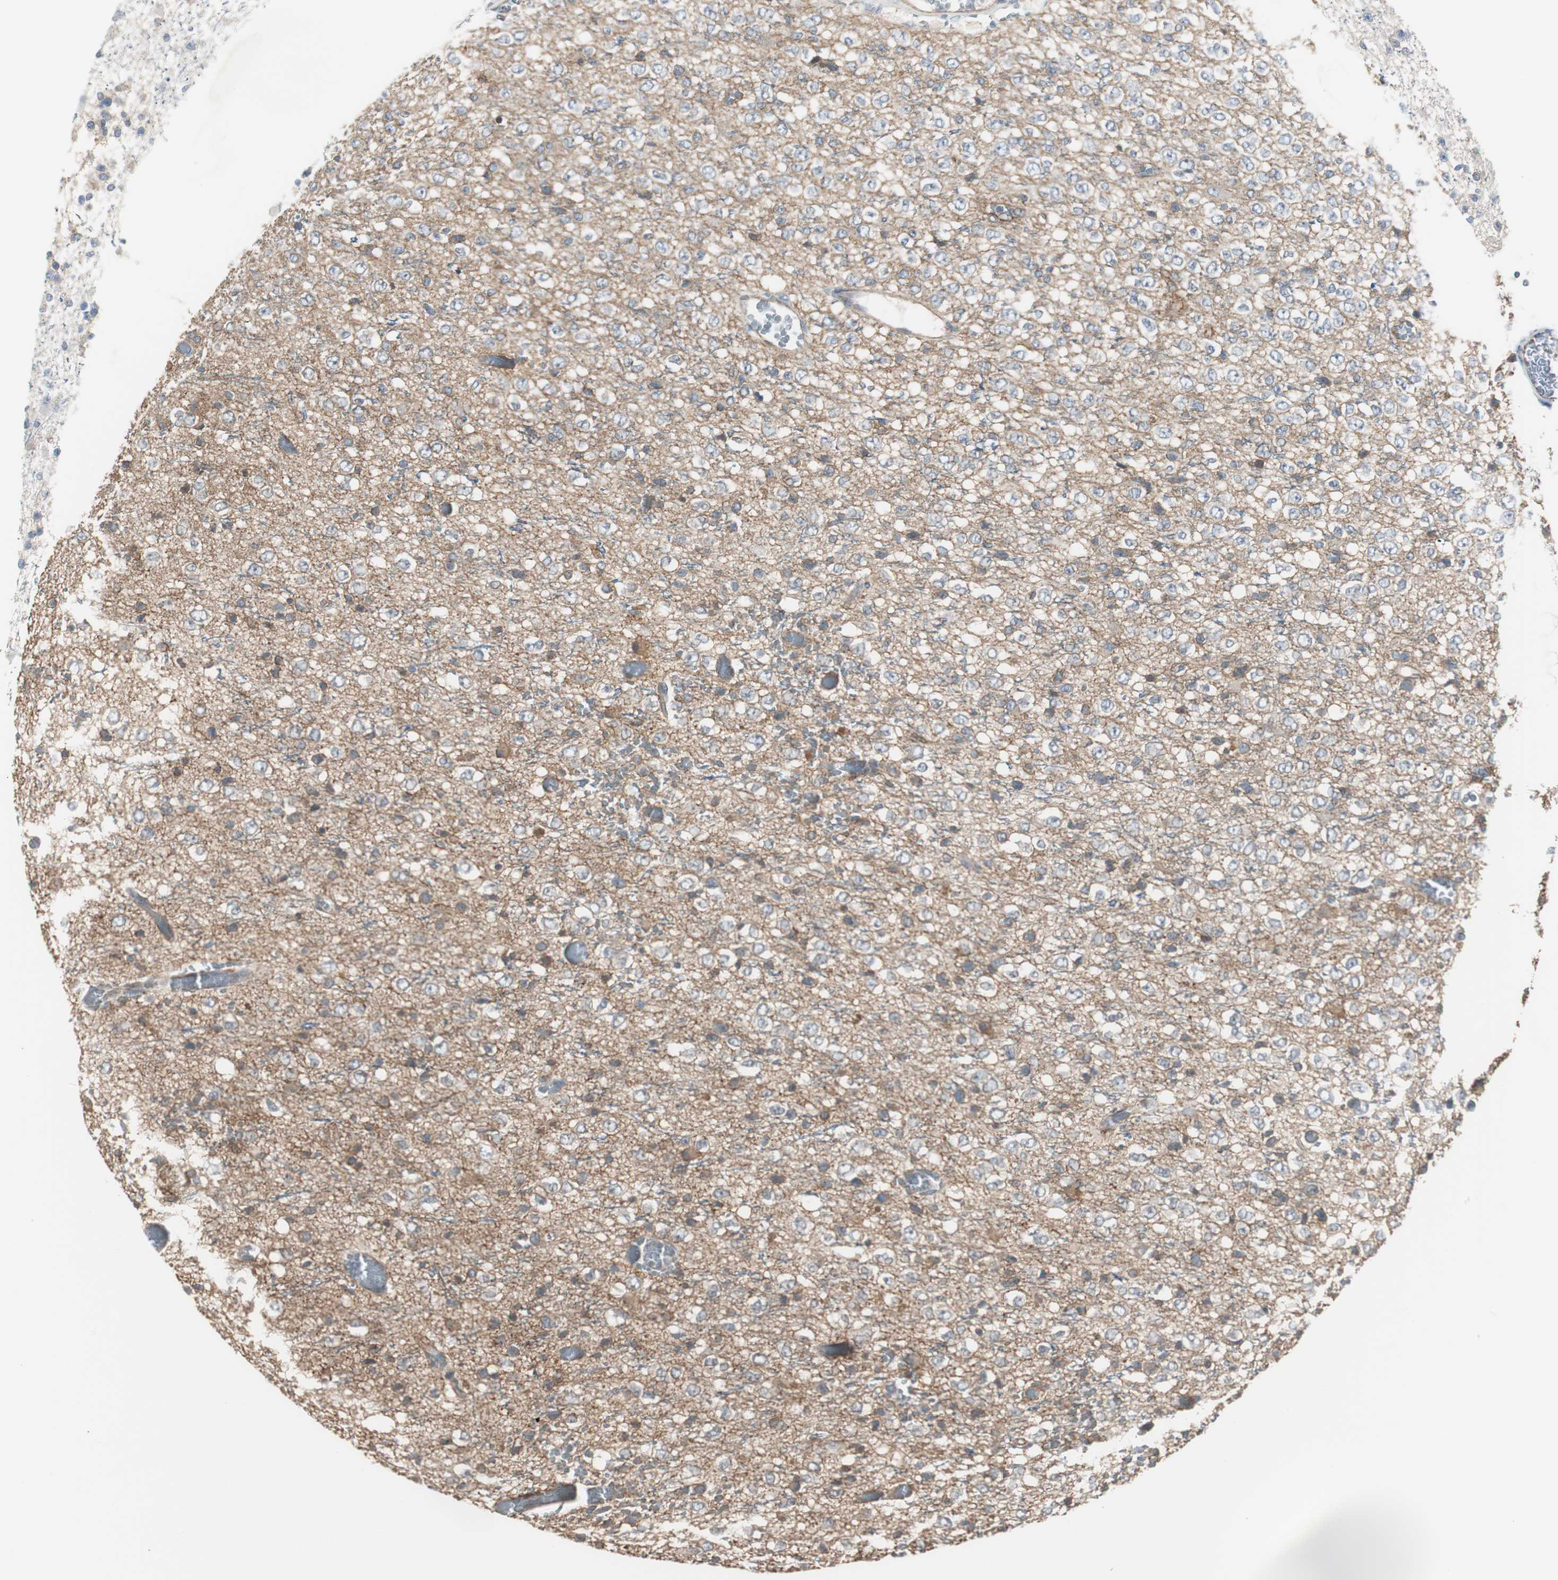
{"staining": {"intensity": "weak", "quantity": "<25%", "location": "cytoplasmic/membranous"}, "tissue": "glioma", "cell_type": "Tumor cells", "image_type": "cancer", "snomed": [{"axis": "morphology", "description": "Glioma, malignant, High grade"}, {"axis": "topography", "description": "pancreas cauda"}], "caption": "Malignant glioma (high-grade) stained for a protein using immunohistochemistry (IHC) displays no staining tumor cells.", "gene": "STXBP4", "patient": {"sex": "male", "age": 60}}